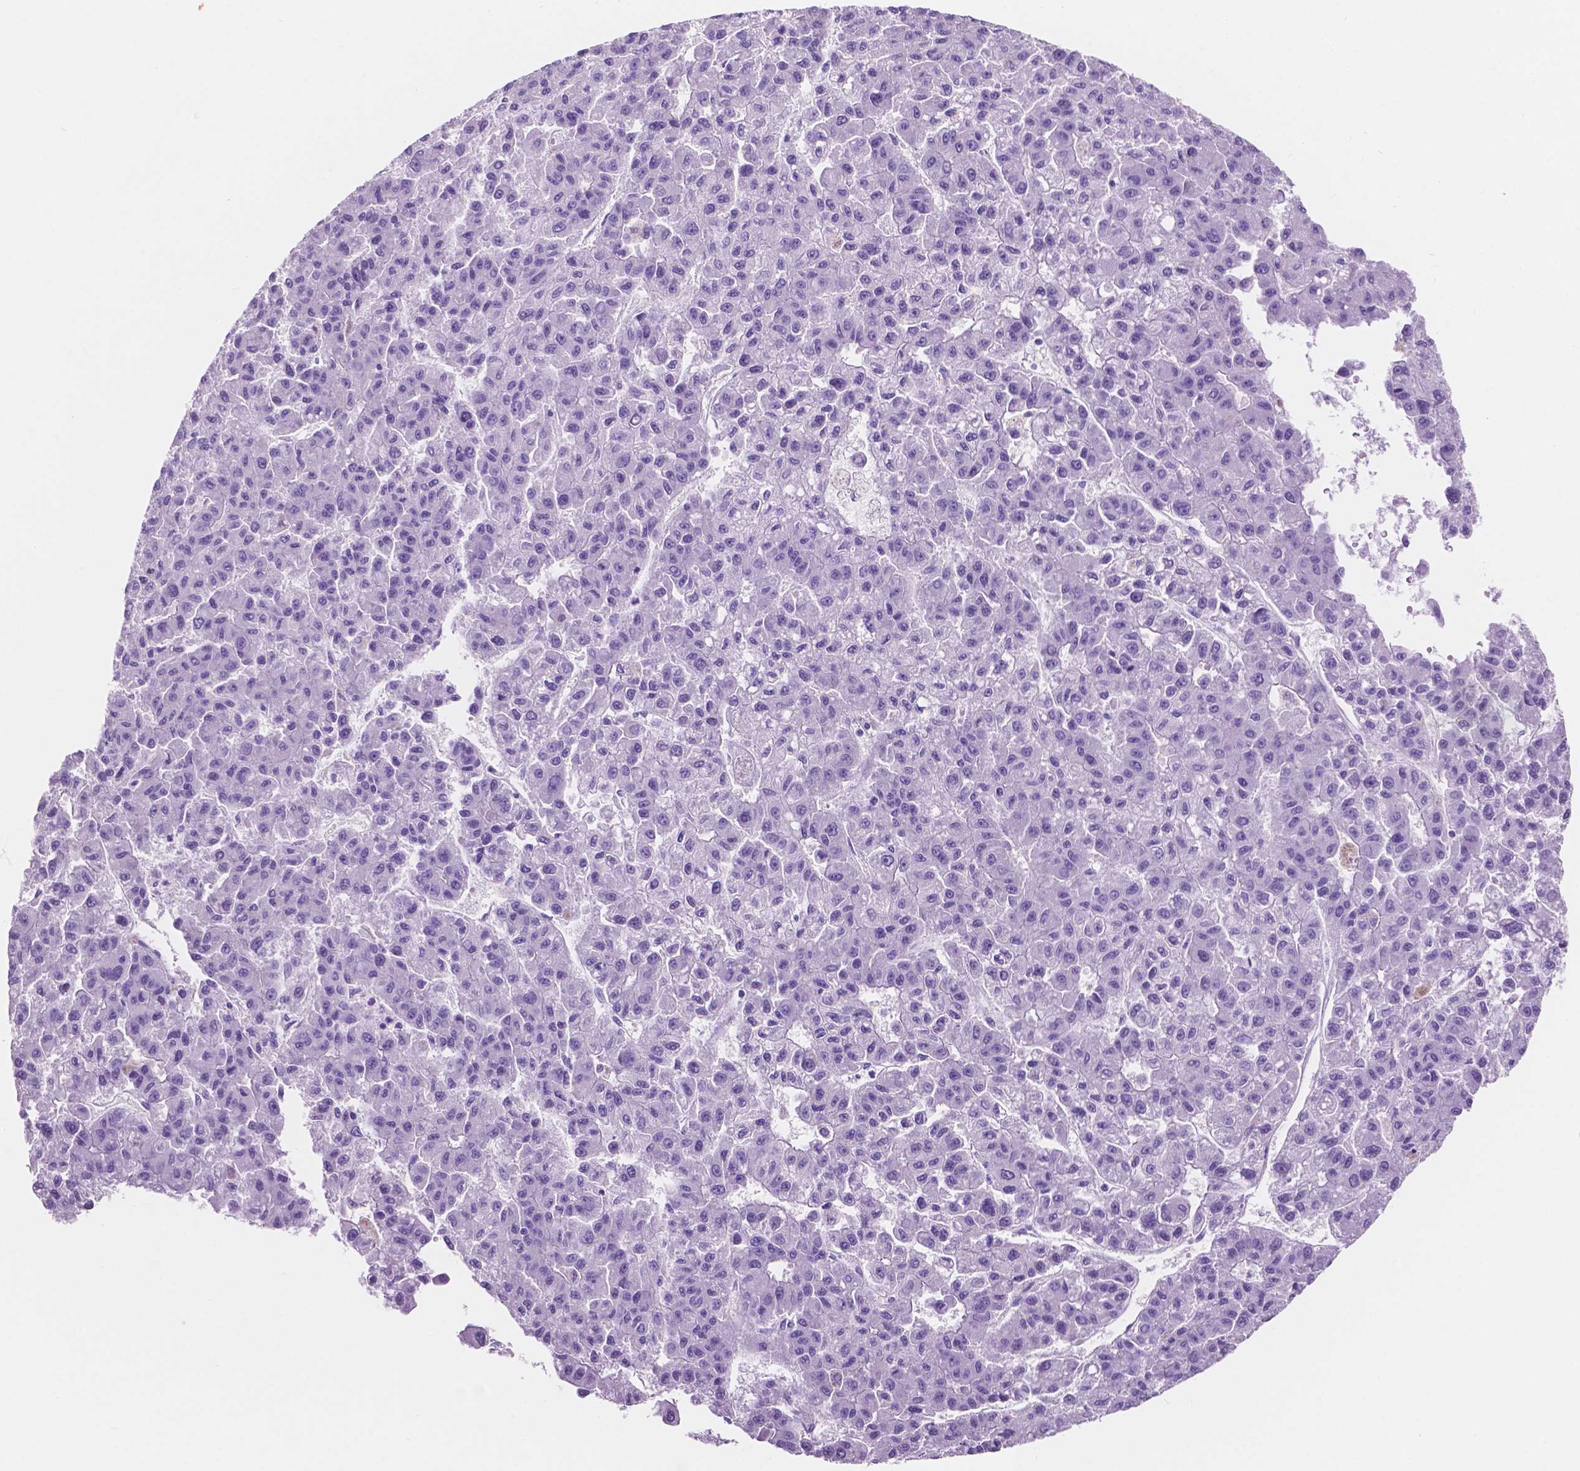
{"staining": {"intensity": "negative", "quantity": "none", "location": "none"}, "tissue": "liver cancer", "cell_type": "Tumor cells", "image_type": "cancer", "snomed": [{"axis": "morphology", "description": "Carcinoma, Hepatocellular, NOS"}, {"axis": "topography", "description": "Liver"}], "caption": "This is a image of immunohistochemistry staining of liver cancer, which shows no positivity in tumor cells.", "gene": "IGFN1", "patient": {"sex": "male", "age": 70}}